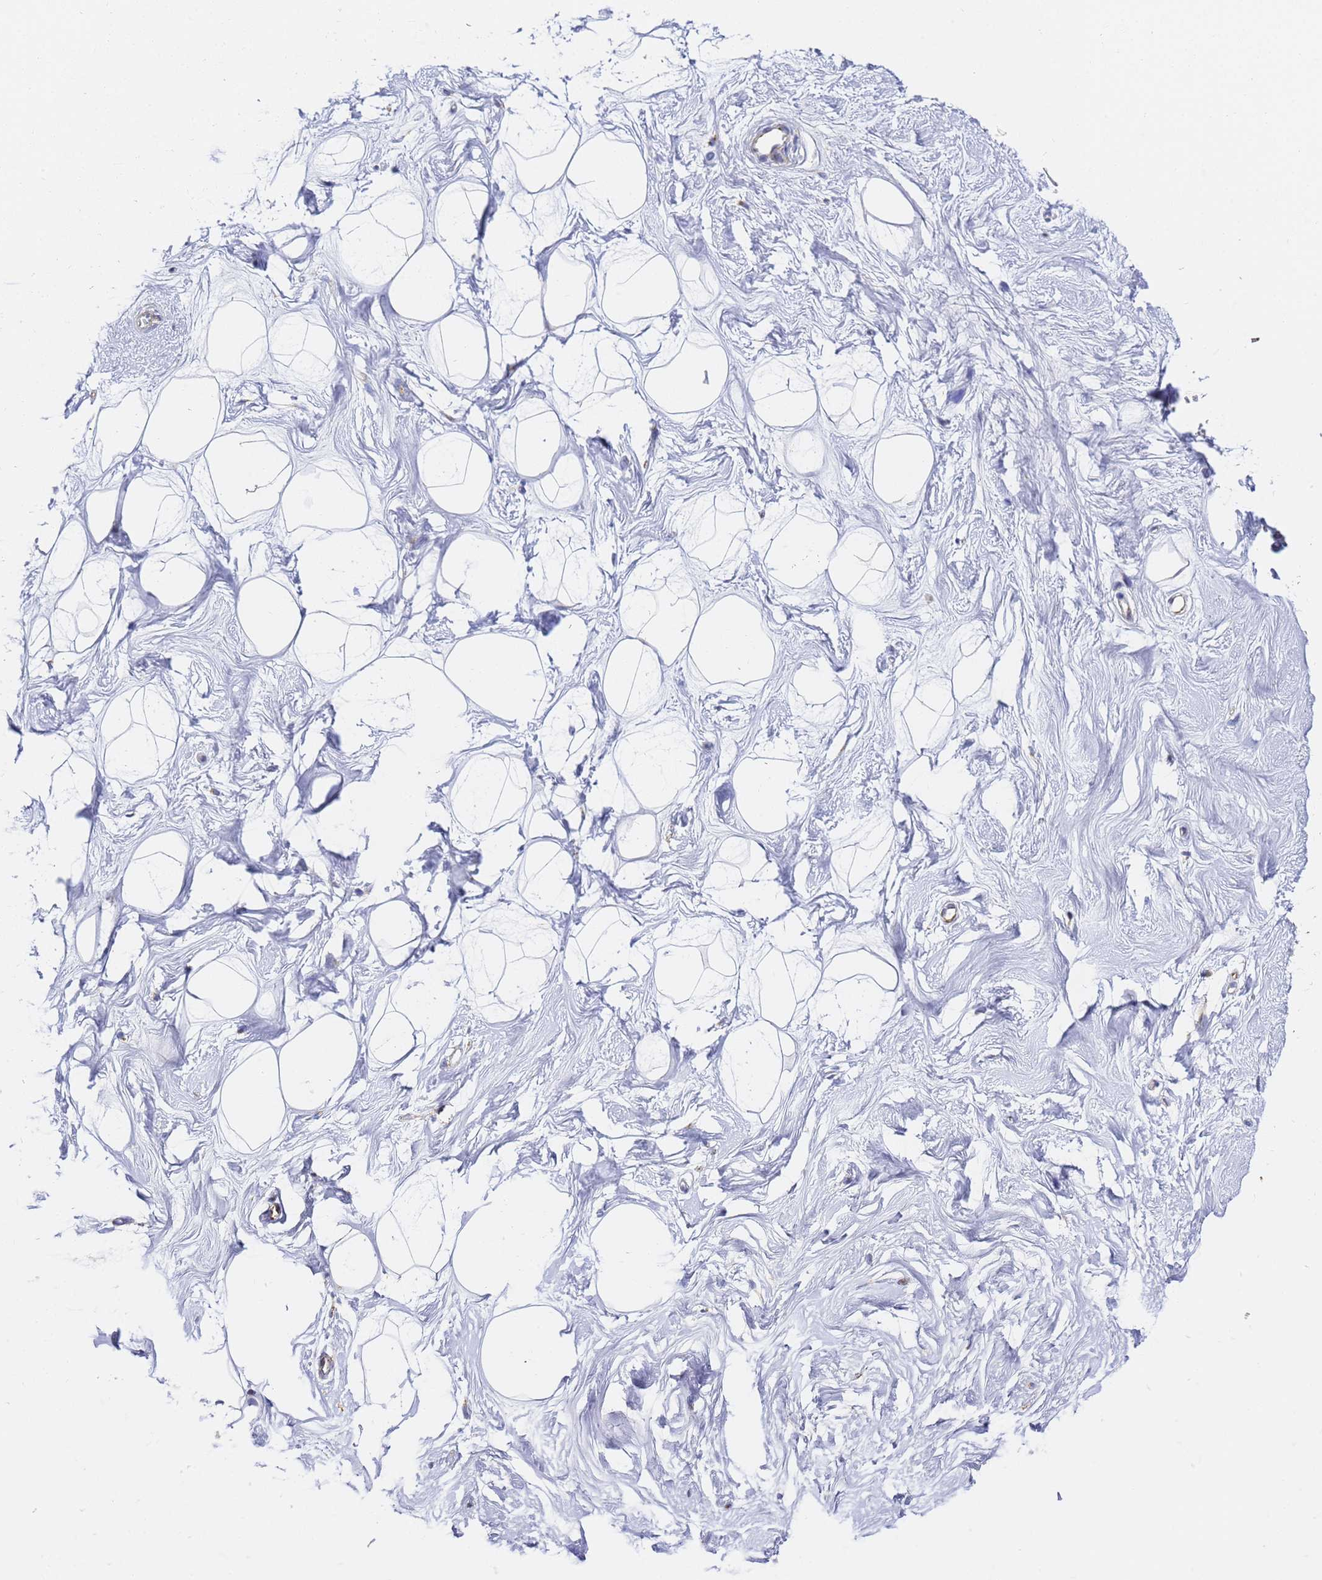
{"staining": {"intensity": "negative", "quantity": "none", "location": "none"}, "tissue": "breast", "cell_type": "Adipocytes", "image_type": "normal", "snomed": [{"axis": "morphology", "description": "Normal tissue, NOS"}, {"axis": "morphology", "description": "Adenoma, NOS"}, {"axis": "topography", "description": "Breast"}], "caption": "Immunohistochemistry of normal breast displays no positivity in adipocytes.", "gene": "CNIH4", "patient": {"sex": "female", "age": 23}}